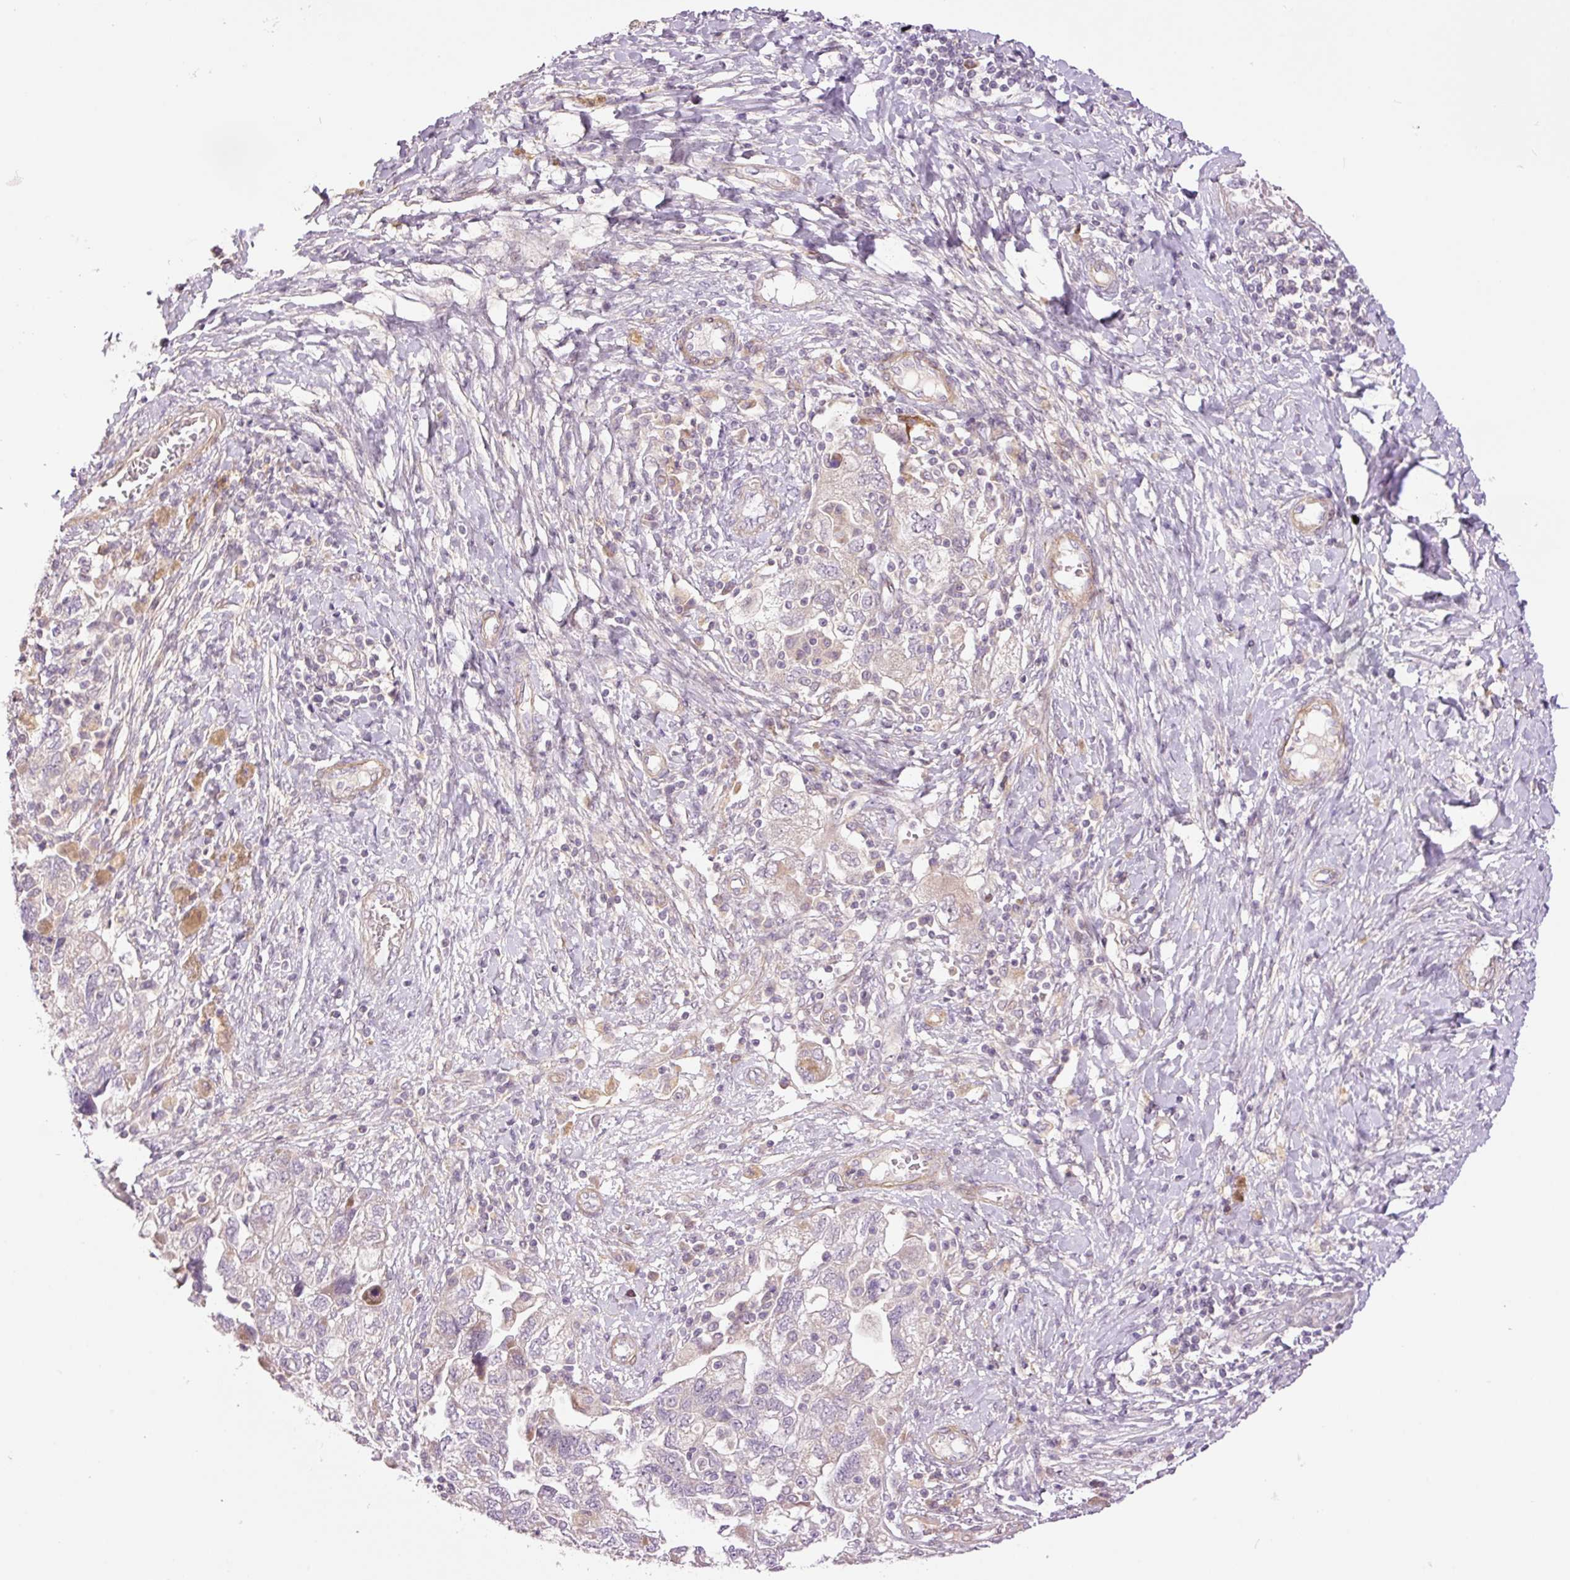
{"staining": {"intensity": "negative", "quantity": "none", "location": "none"}, "tissue": "ovarian cancer", "cell_type": "Tumor cells", "image_type": "cancer", "snomed": [{"axis": "morphology", "description": "Carcinoma, NOS"}, {"axis": "morphology", "description": "Cystadenocarcinoma, serous, NOS"}, {"axis": "topography", "description": "Ovary"}], "caption": "Human ovarian serous cystadenocarcinoma stained for a protein using immunohistochemistry (IHC) displays no staining in tumor cells.", "gene": "SLC29A3", "patient": {"sex": "female", "age": 69}}